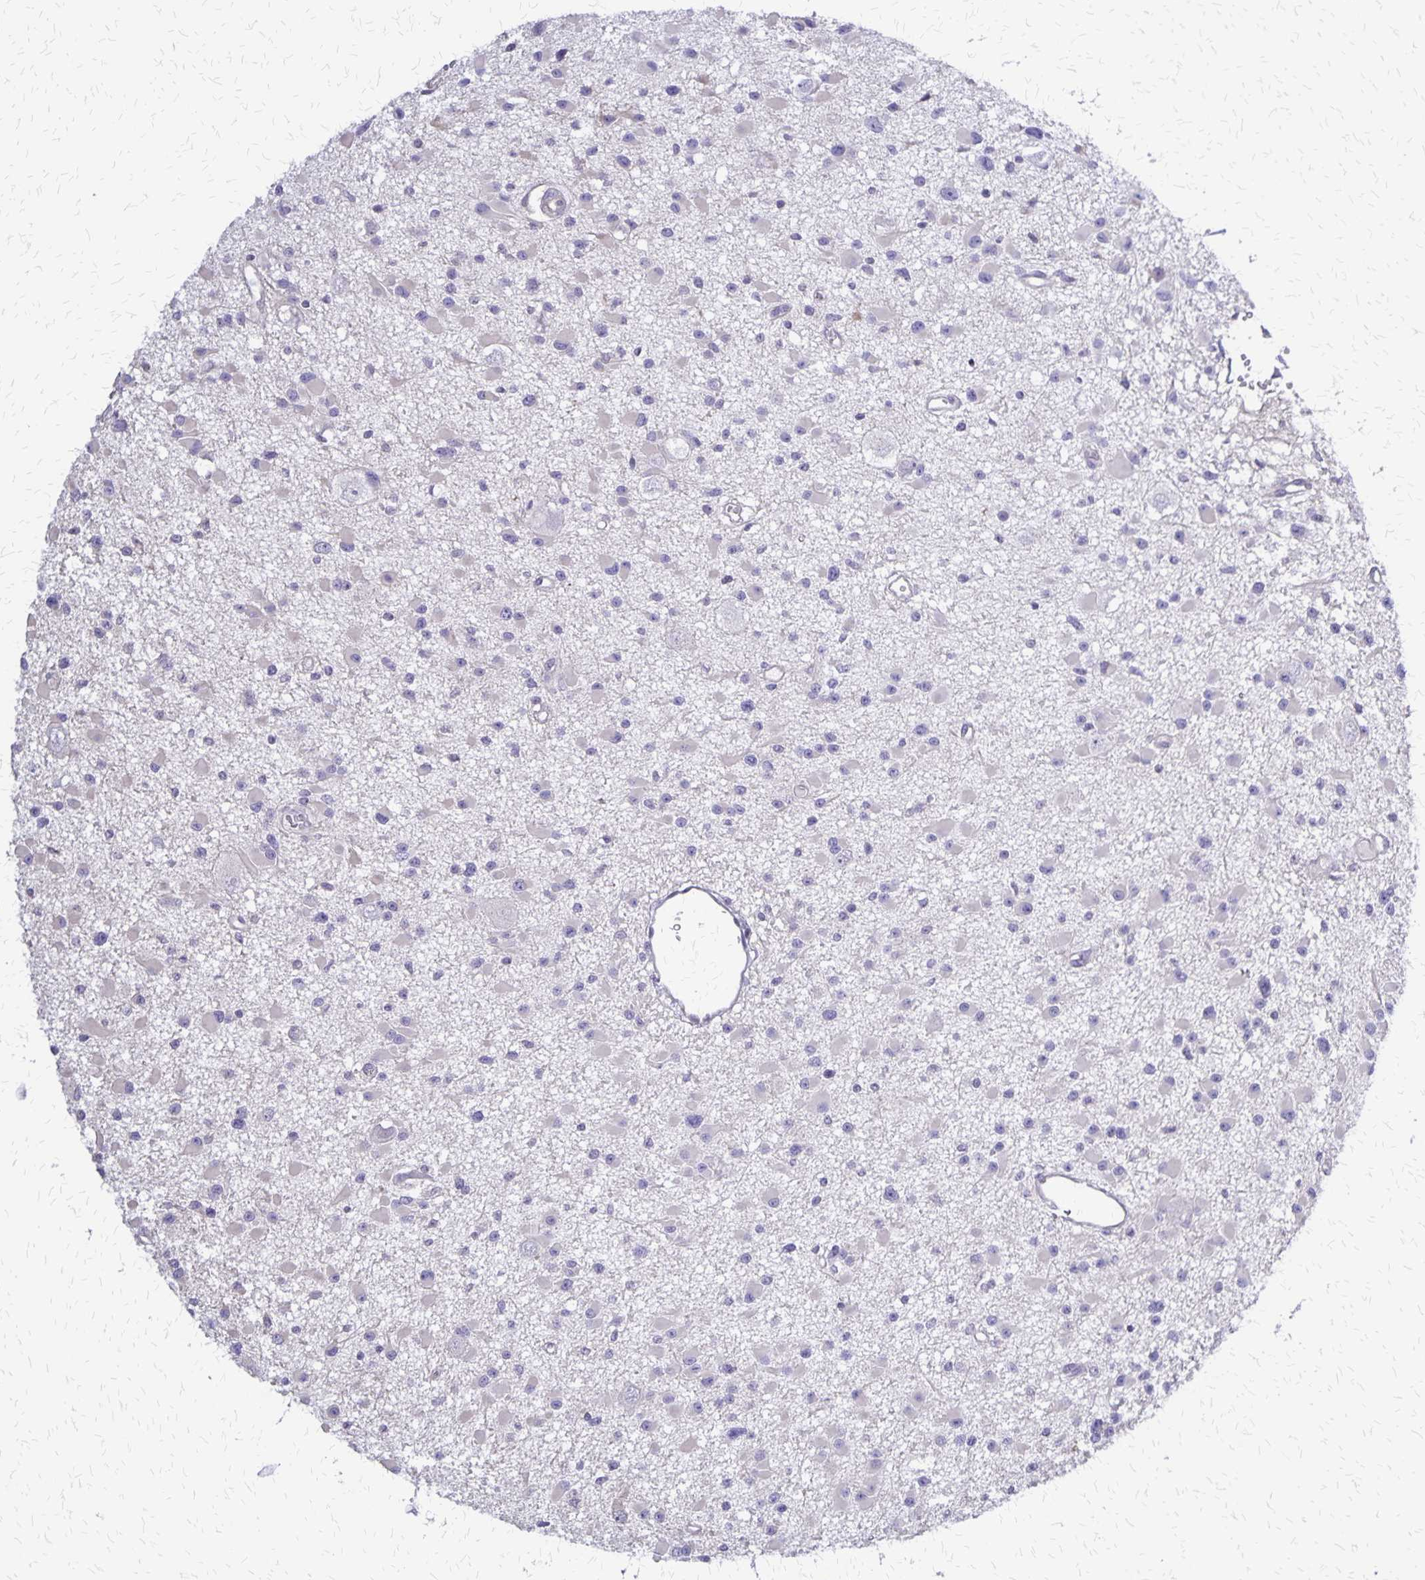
{"staining": {"intensity": "negative", "quantity": "none", "location": "none"}, "tissue": "glioma", "cell_type": "Tumor cells", "image_type": "cancer", "snomed": [{"axis": "morphology", "description": "Glioma, malignant, High grade"}, {"axis": "topography", "description": "Brain"}], "caption": "Tumor cells are negative for protein expression in human glioma.", "gene": "SI", "patient": {"sex": "male", "age": 54}}